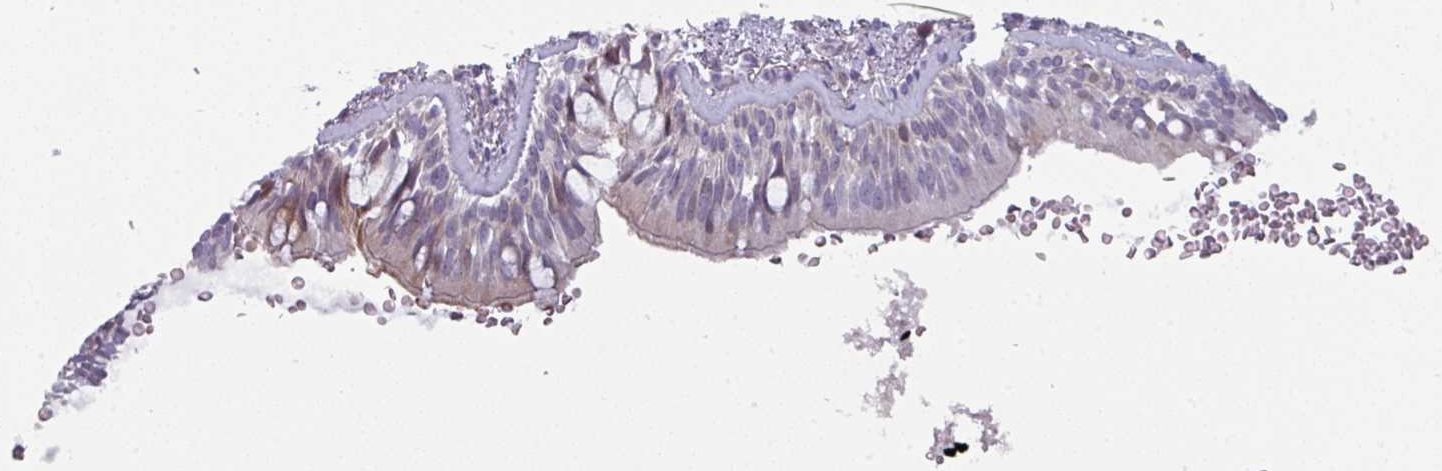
{"staining": {"intensity": "negative", "quantity": "none", "location": "none"}, "tissue": "bronchus", "cell_type": "Respiratory epithelial cells", "image_type": "normal", "snomed": [{"axis": "morphology", "description": "Normal tissue, NOS"}, {"axis": "topography", "description": "Lymph node"}, {"axis": "topography", "description": "Cartilage tissue"}, {"axis": "topography", "description": "Bronchus"}], "caption": "Image shows no protein positivity in respiratory epithelial cells of benign bronchus.", "gene": "PRAMEF12", "patient": {"sex": "female", "age": 70}}